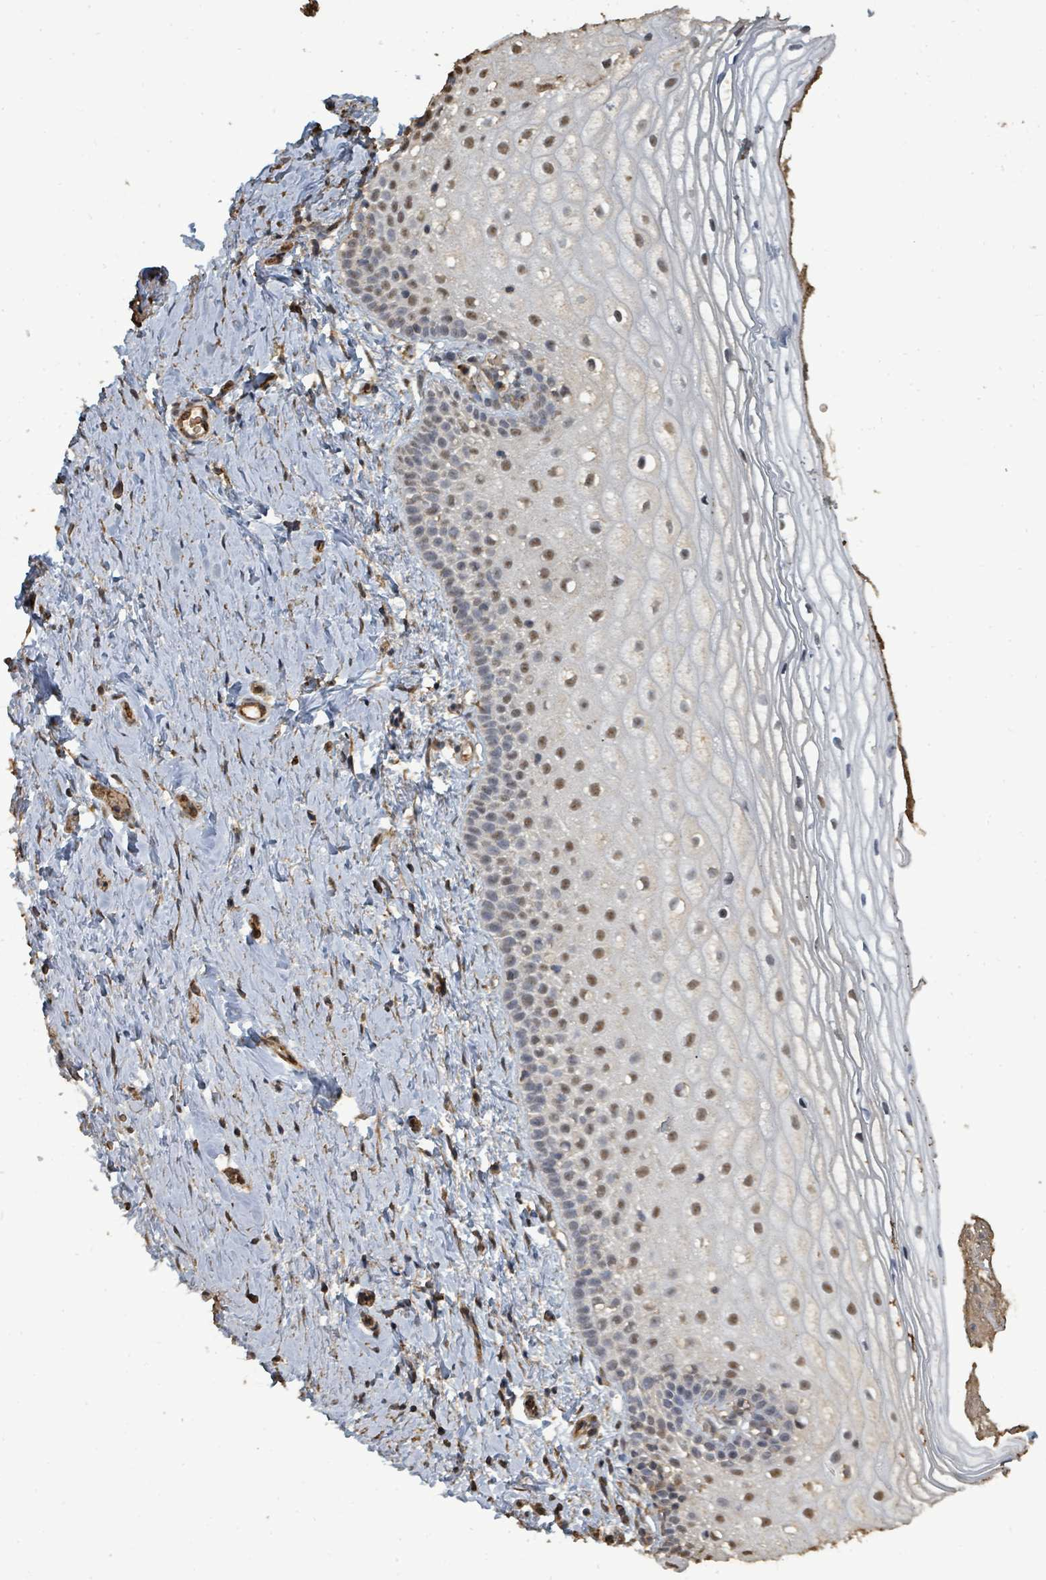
{"staining": {"intensity": "moderate", "quantity": "25%-75%", "location": "nuclear"}, "tissue": "vagina", "cell_type": "Squamous epithelial cells", "image_type": "normal", "snomed": [{"axis": "morphology", "description": "Normal tissue, NOS"}, {"axis": "topography", "description": "Vagina"}], "caption": "Squamous epithelial cells reveal moderate nuclear positivity in about 25%-75% of cells in normal vagina. (DAB IHC, brown staining for protein, blue staining for nuclei).", "gene": "C6orf52", "patient": {"sex": "female", "age": 56}}